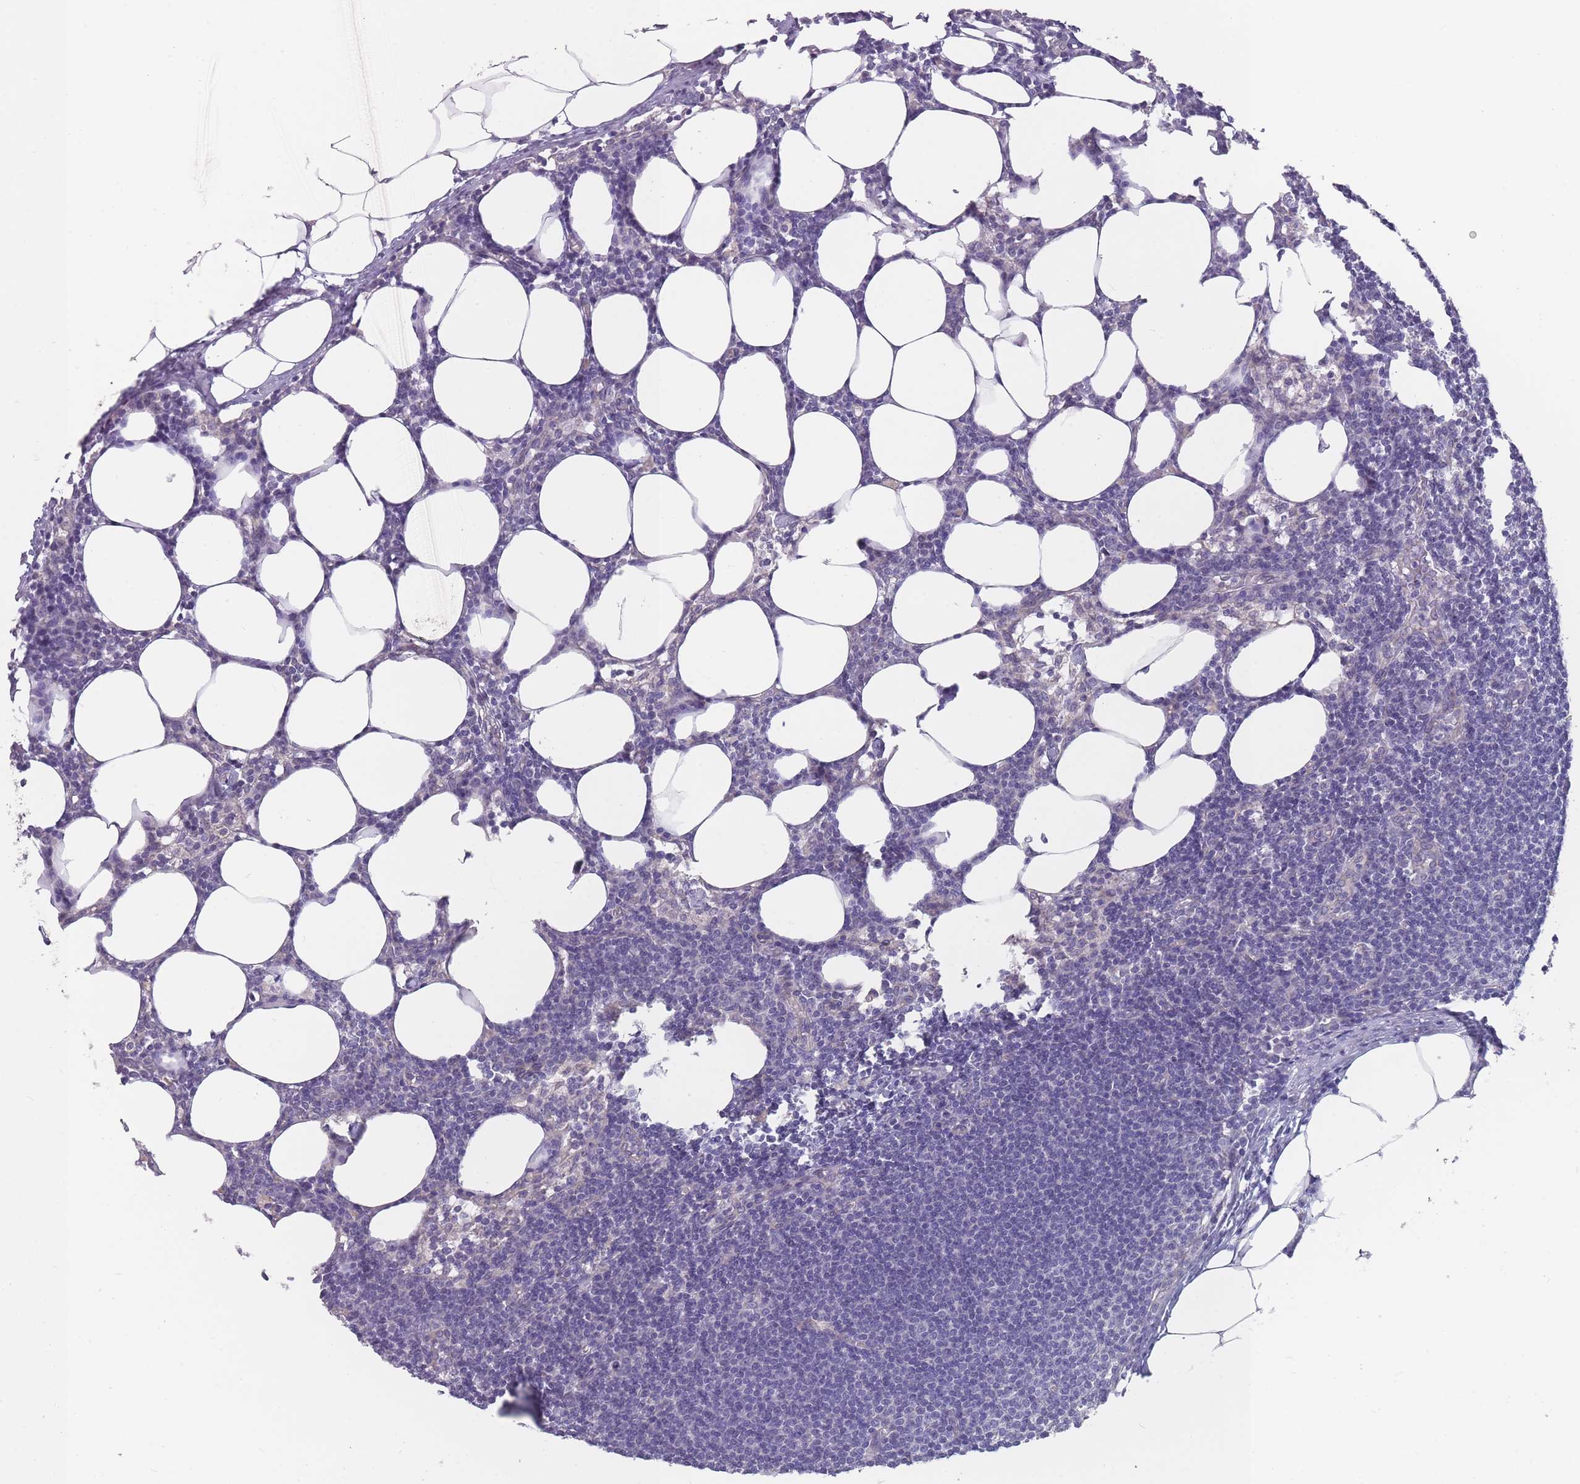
{"staining": {"intensity": "negative", "quantity": "none", "location": "none"}, "tissue": "lymph node", "cell_type": "Germinal center cells", "image_type": "normal", "snomed": [{"axis": "morphology", "description": "Normal tissue, NOS"}, {"axis": "topography", "description": "Lymph node"}], "caption": "Immunohistochemical staining of normal human lymph node exhibits no significant expression in germinal center cells.", "gene": "SLC1A6", "patient": {"sex": "female", "age": 30}}